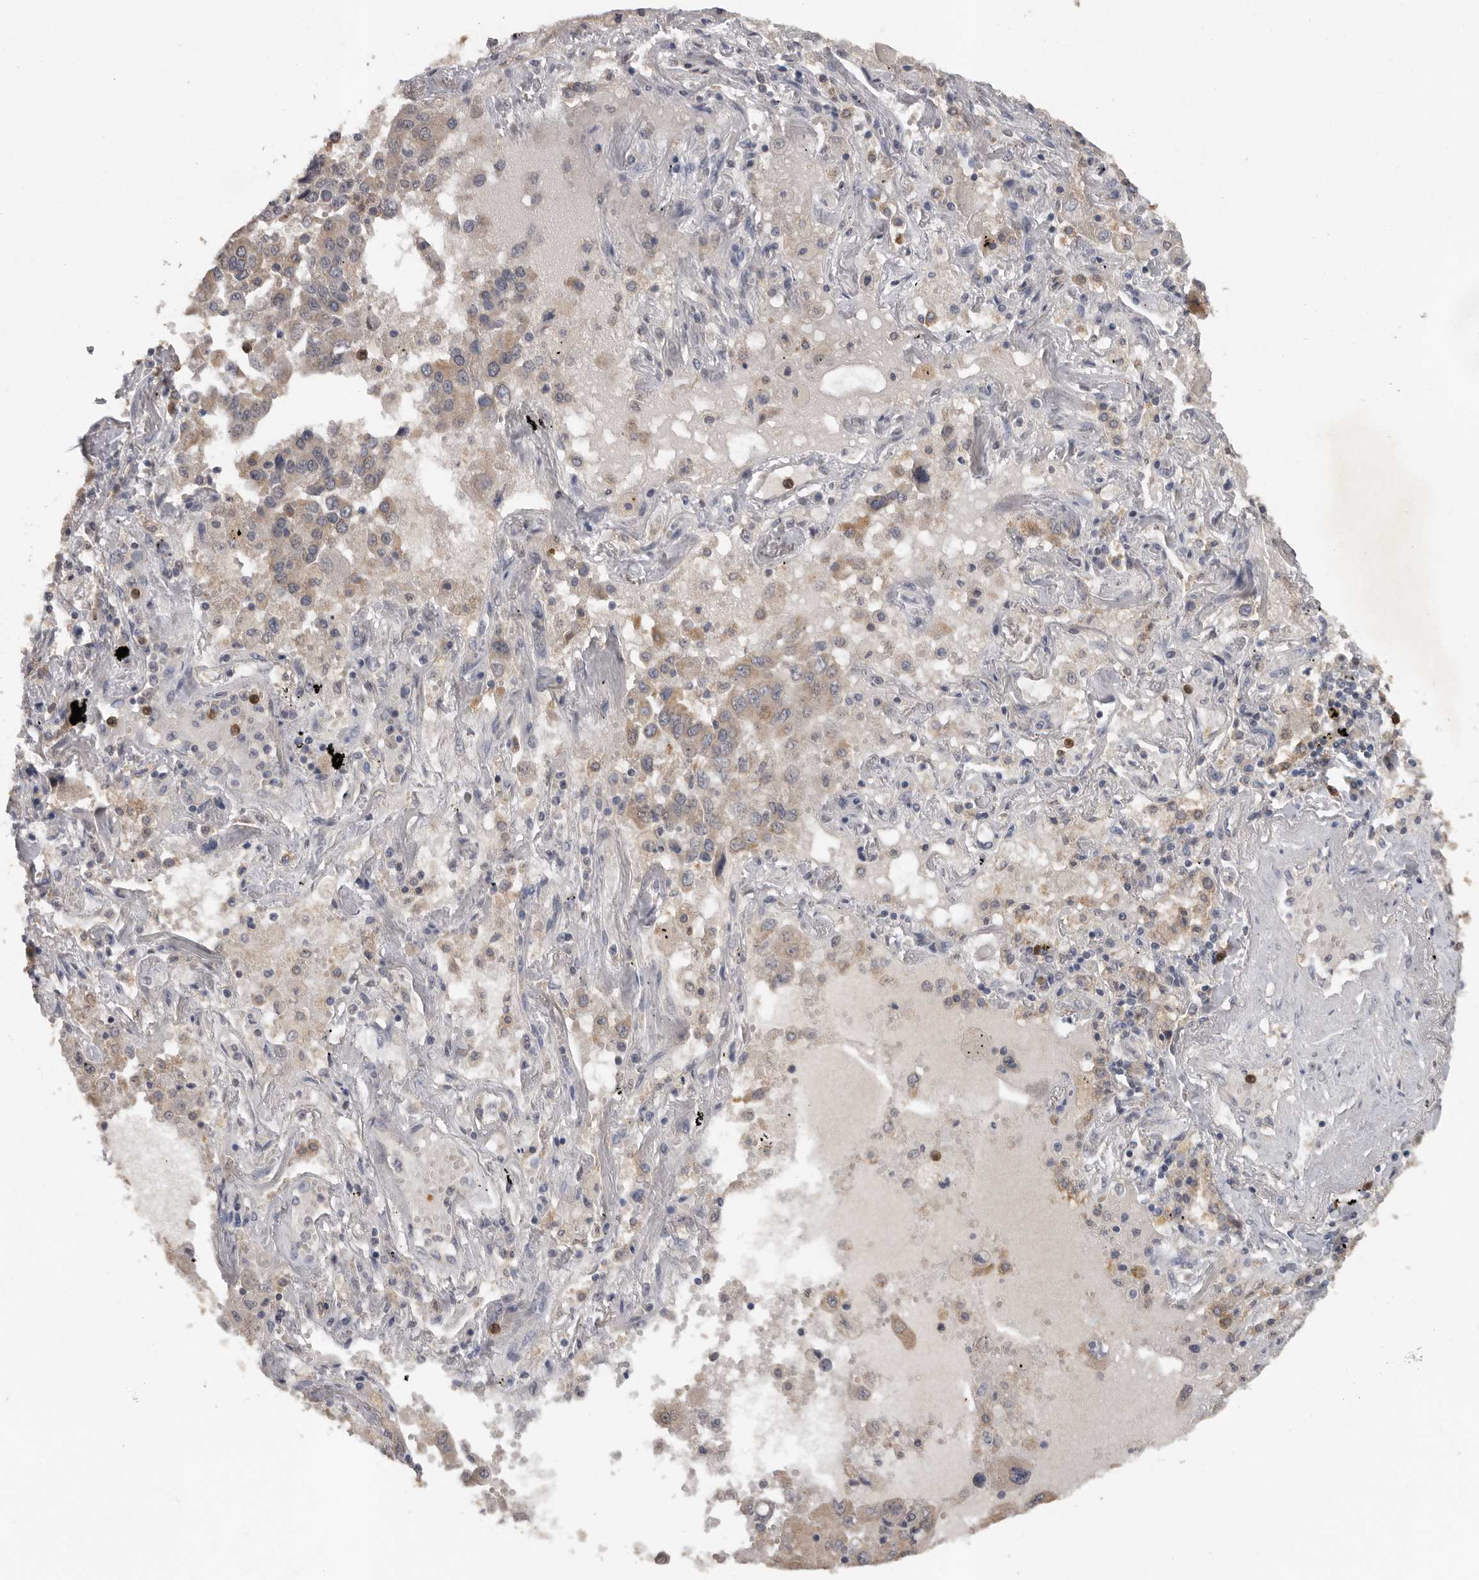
{"staining": {"intensity": "weak", "quantity": "<25%", "location": "cytoplasmic/membranous"}, "tissue": "lung cancer", "cell_type": "Tumor cells", "image_type": "cancer", "snomed": [{"axis": "morphology", "description": "Adenocarcinoma, NOS"}, {"axis": "topography", "description": "Lung"}], "caption": "Lung adenocarcinoma stained for a protein using immunohistochemistry (IHC) exhibits no expression tumor cells.", "gene": "MTF1", "patient": {"sex": "female", "age": 65}}